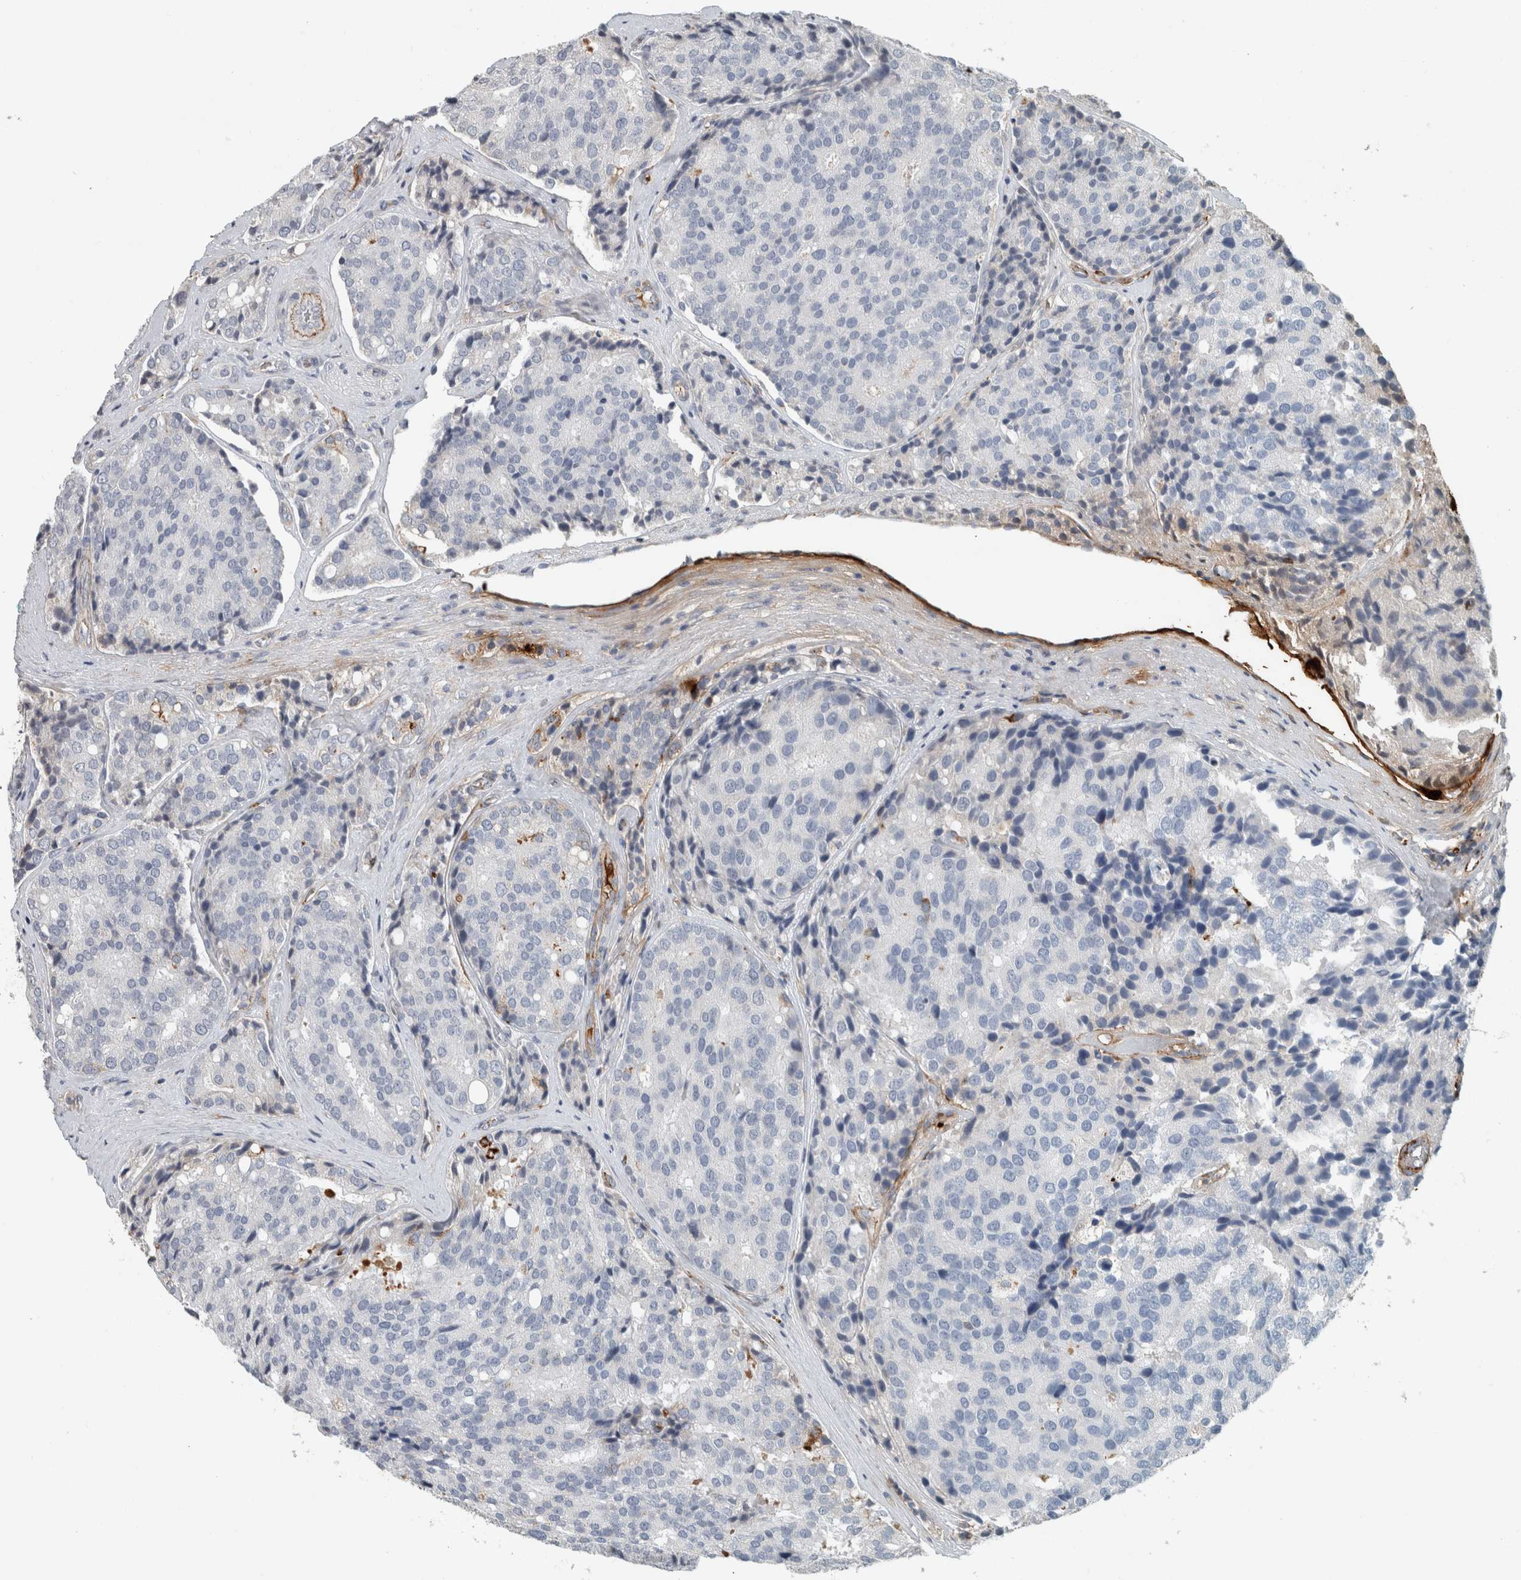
{"staining": {"intensity": "negative", "quantity": "none", "location": "none"}, "tissue": "prostate cancer", "cell_type": "Tumor cells", "image_type": "cancer", "snomed": [{"axis": "morphology", "description": "Adenocarcinoma, High grade"}, {"axis": "topography", "description": "Prostate"}], "caption": "A high-resolution micrograph shows immunohistochemistry staining of adenocarcinoma (high-grade) (prostate), which demonstrates no significant expression in tumor cells.", "gene": "FN1", "patient": {"sex": "male", "age": 50}}